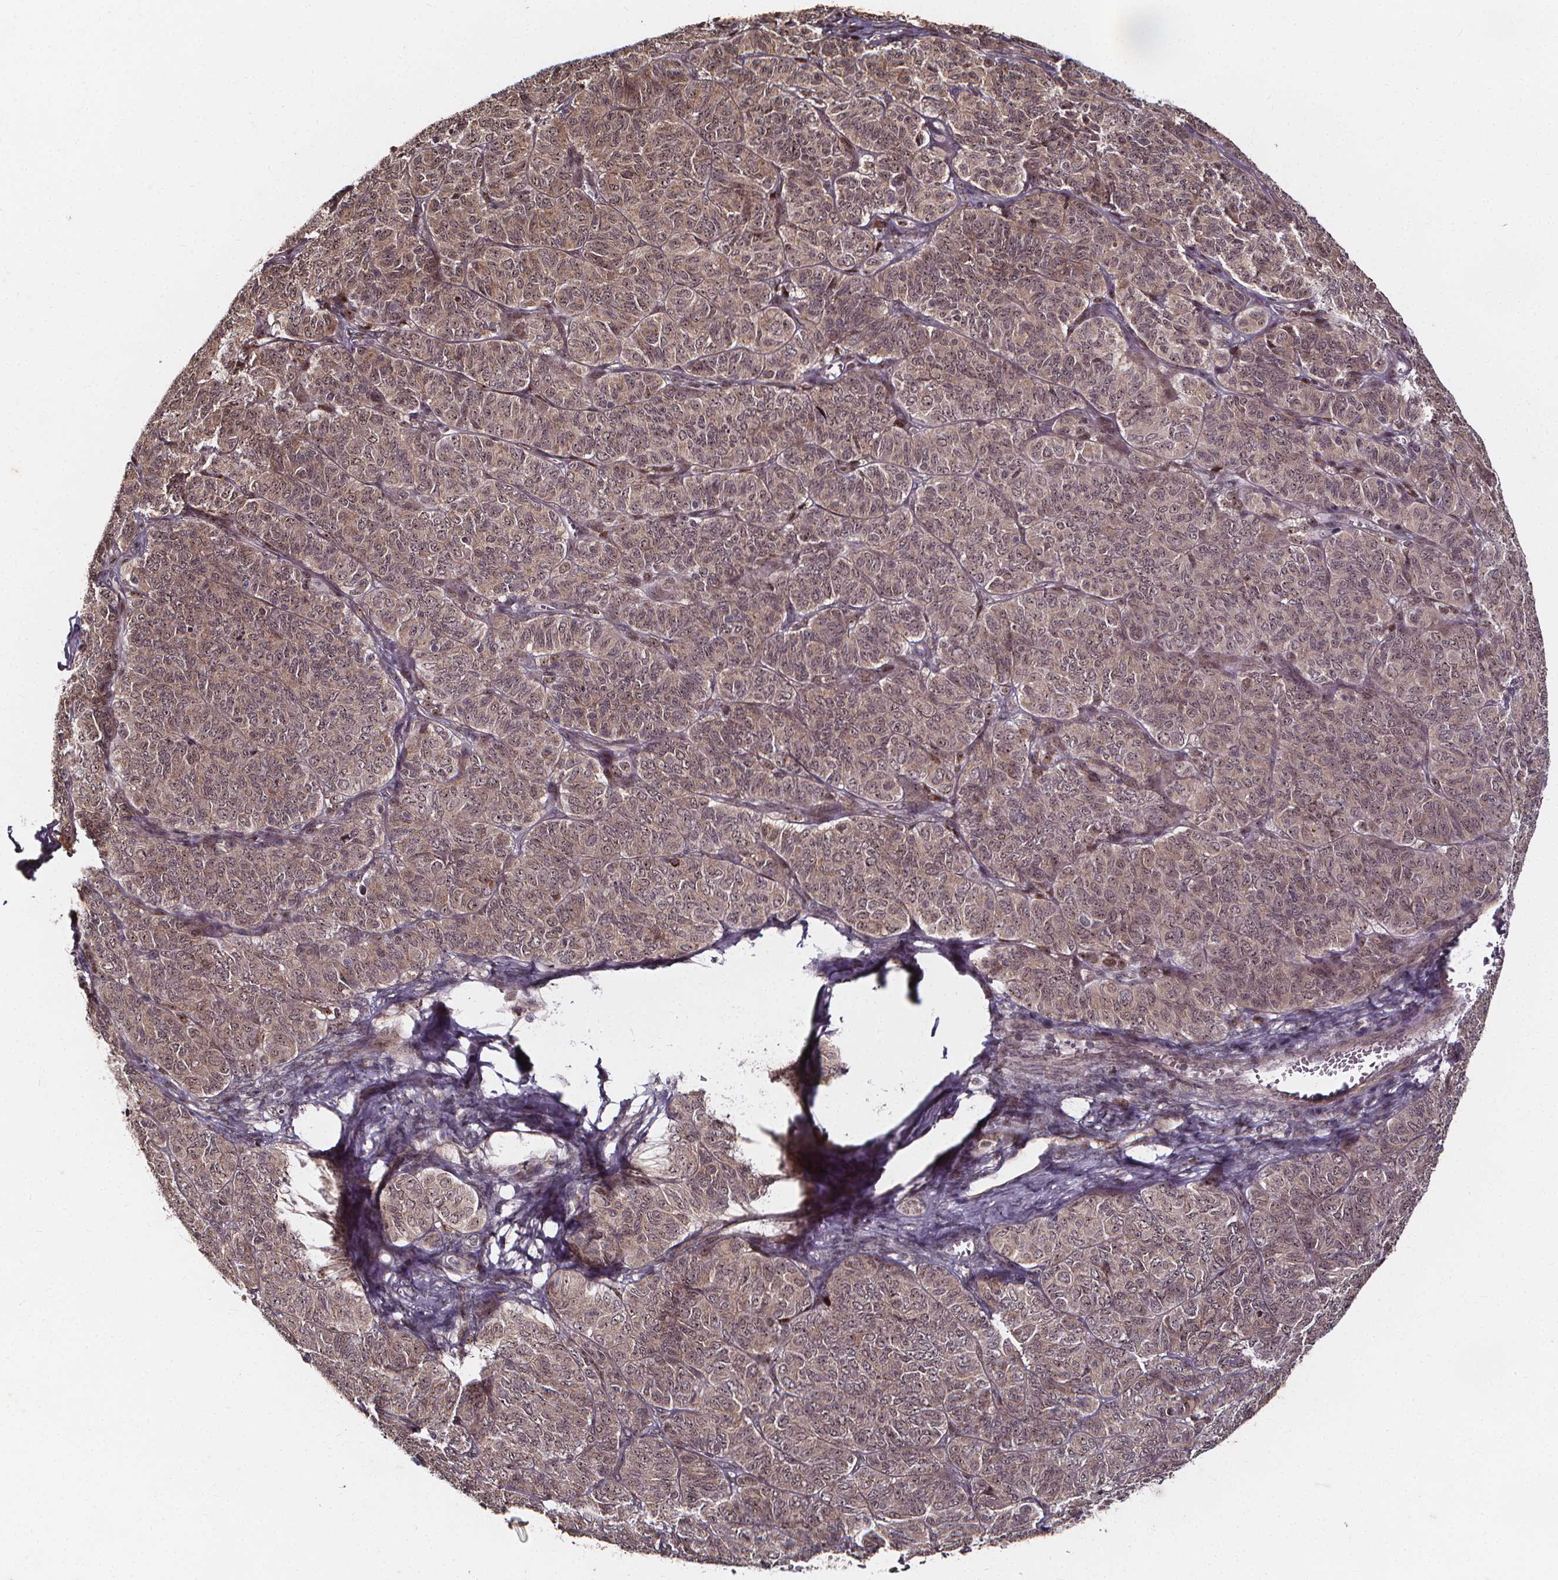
{"staining": {"intensity": "weak", "quantity": ">75%", "location": "cytoplasmic/membranous,nuclear"}, "tissue": "ovarian cancer", "cell_type": "Tumor cells", "image_type": "cancer", "snomed": [{"axis": "morphology", "description": "Carcinoma, endometroid"}, {"axis": "topography", "description": "Ovary"}], "caption": "Approximately >75% of tumor cells in ovarian endometroid carcinoma reveal weak cytoplasmic/membranous and nuclear protein positivity as visualized by brown immunohistochemical staining.", "gene": "DDIT3", "patient": {"sex": "female", "age": 80}}